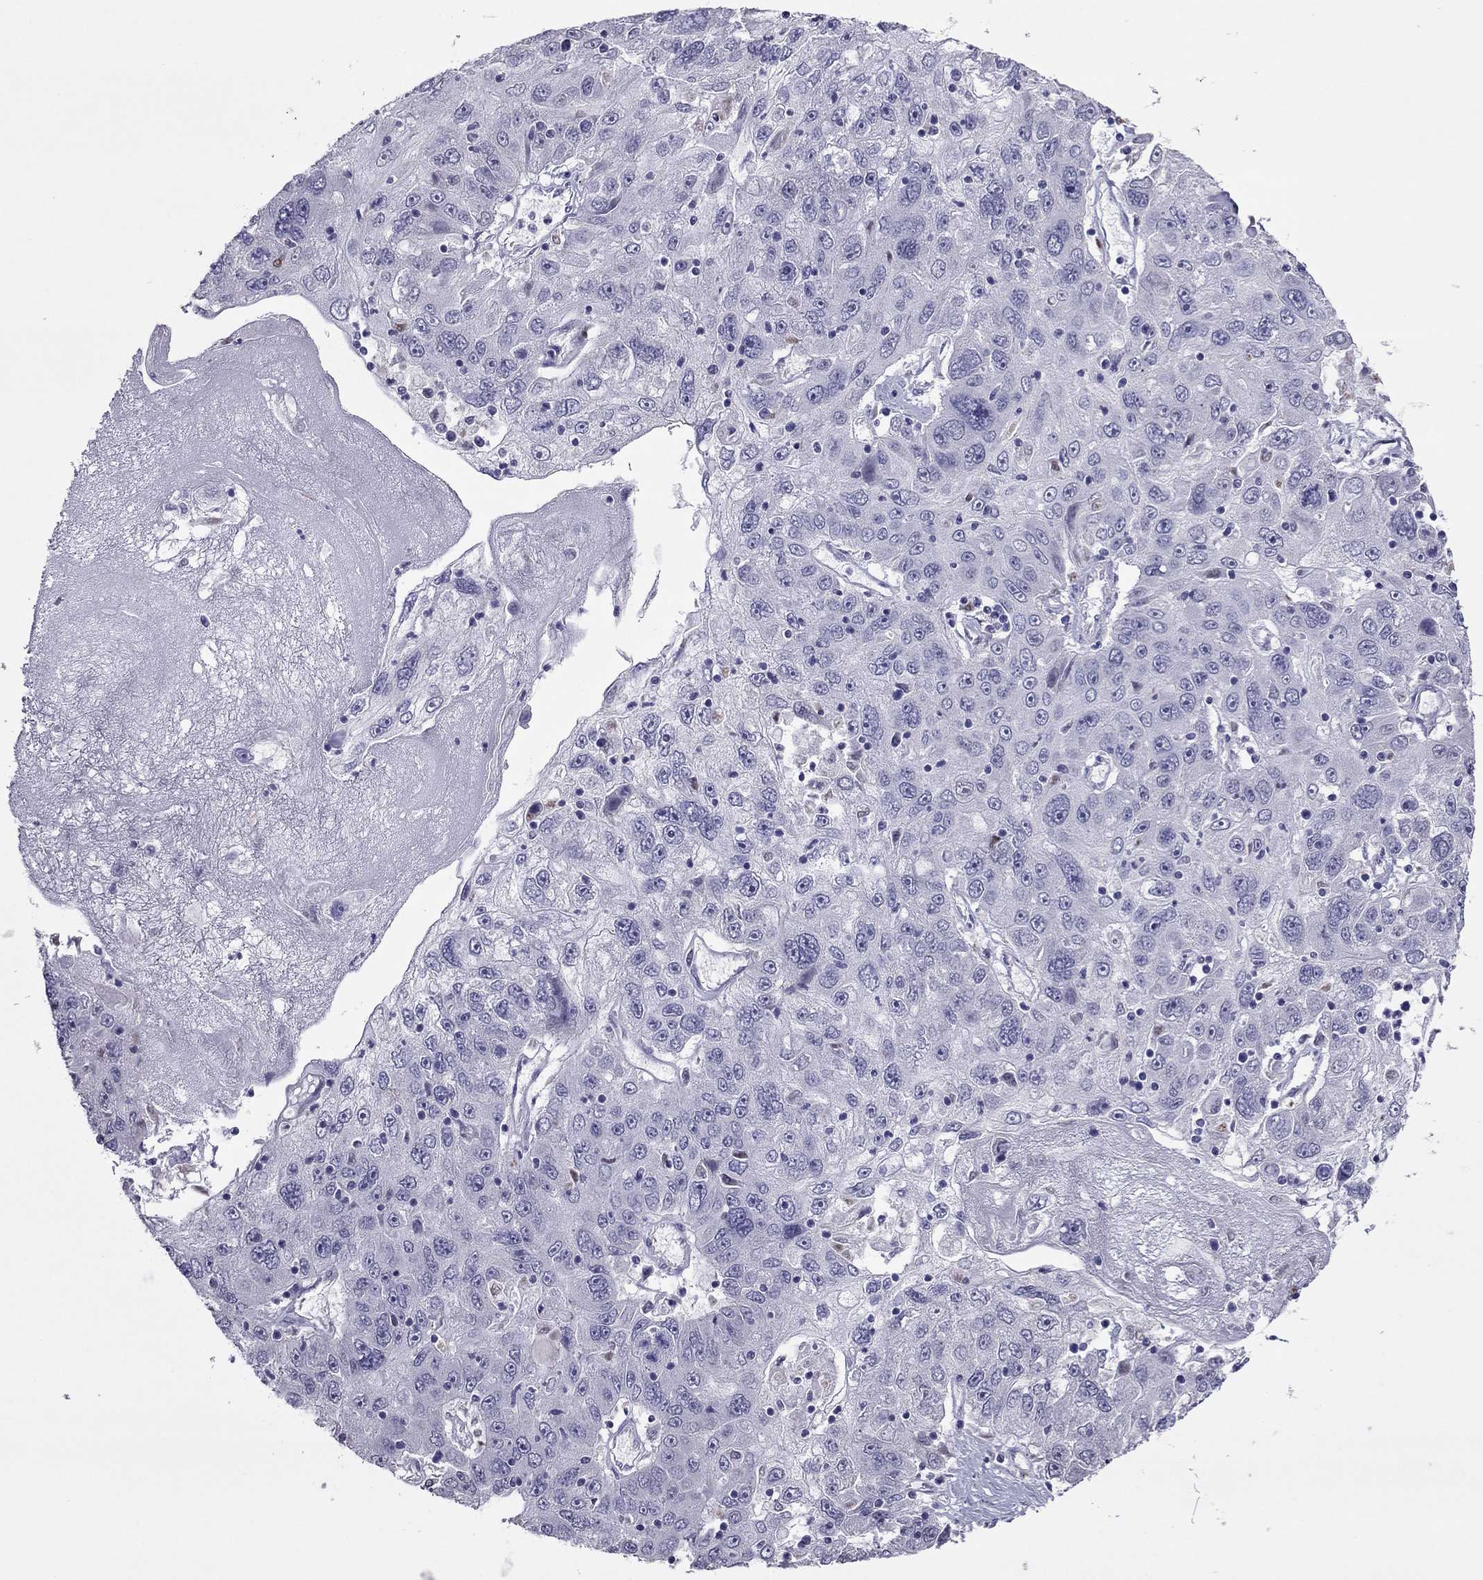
{"staining": {"intensity": "negative", "quantity": "none", "location": "none"}, "tissue": "stomach cancer", "cell_type": "Tumor cells", "image_type": "cancer", "snomed": [{"axis": "morphology", "description": "Adenocarcinoma, NOS"}, {"axis": "topography", "description": "Stomach"}], "caption": "This is an immunohistochemistry photomicrograph of human stomach cancer (adenocarcinoma). There is no expression in tumor cells.", "gene": "SPINT3", "patient": {"sex": "male", "age": 56}}